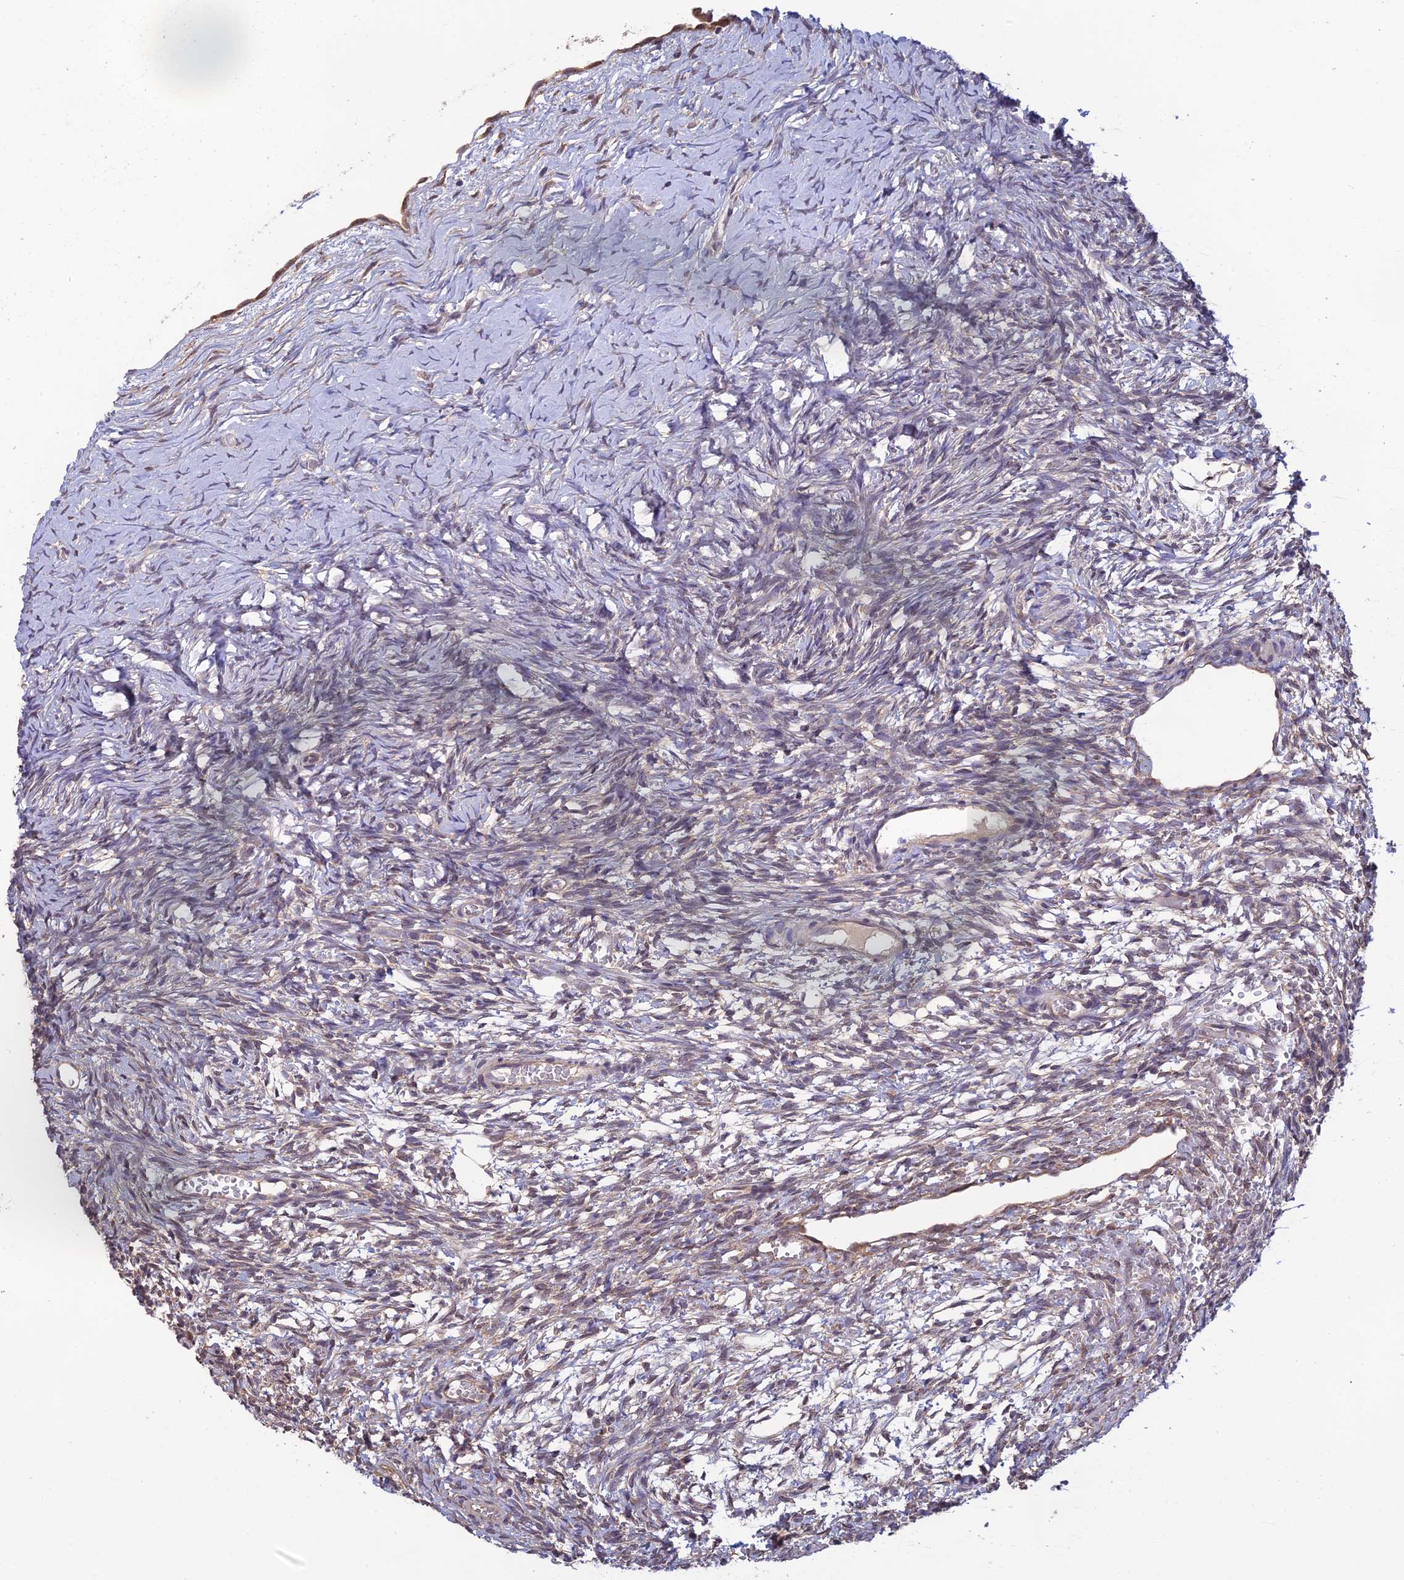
{"staining": {"intensity": "weak", "quantity": ">75%", "location": "cytoplasmic/membranous"}, "tissue": "ovary", "cell_type": "Follicle cells", "image_type": "normal", "snomed": [{"axis": "morphology", "description": "Normal tissue, NOS"}, {"axis": "topography", "description": "Ovary"}], "caption": "This micrograph displays immunohistochemistry (IHC) staining of benign human ovary, with low weak cytoplasmic/membranous expression in approximately >75% of follicle cells.", "gene": "MRNIP", "patient": {"sex": "female", "age": 39}}